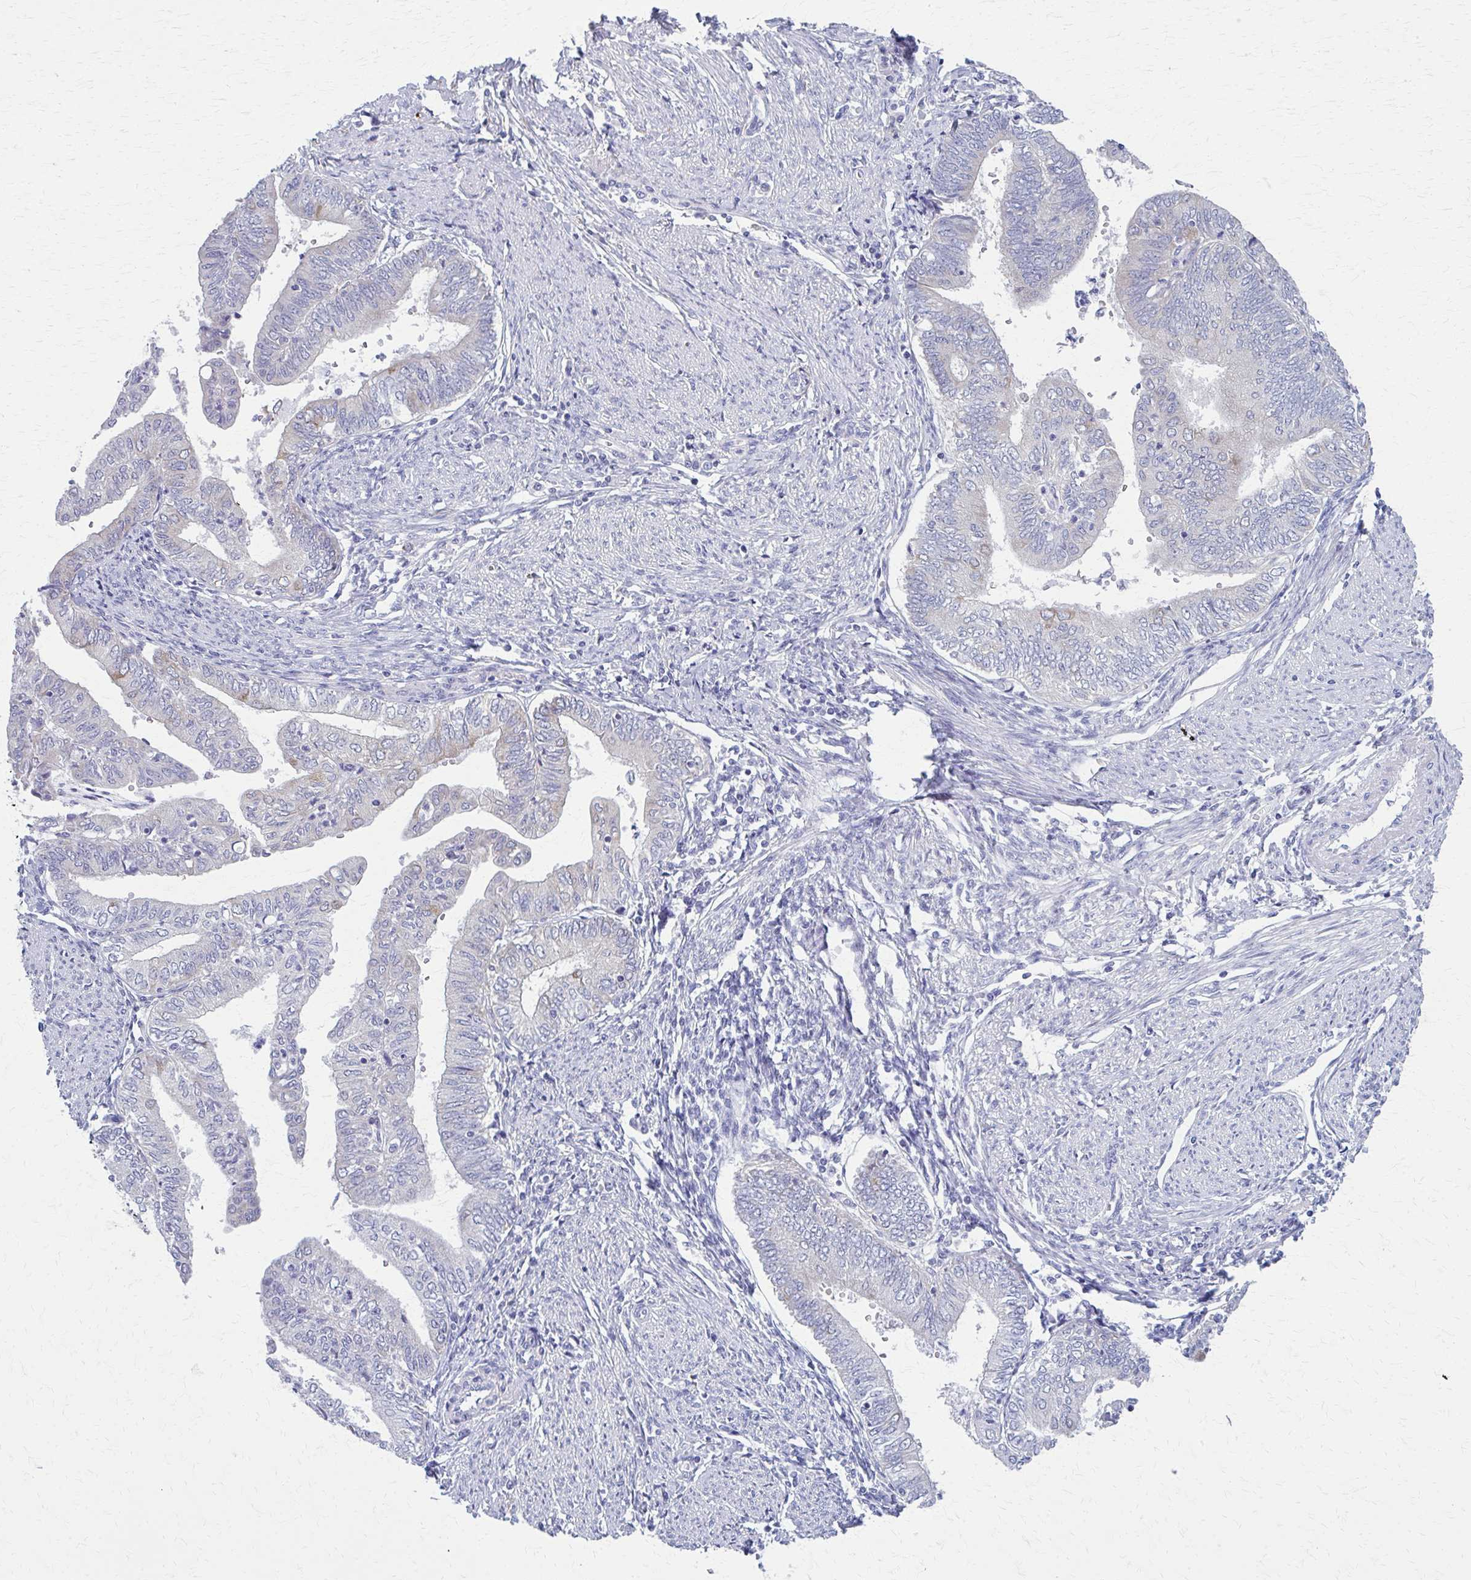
{"staining": {"intensity": "negative", "quantity": "none", "location": "none"}, "tissue": "endometrial cancer", "cell_type": "Tumor cells", "image_type": "cancer", "snomed": [{"axis": "morphology", "description": "Adenocarcinoma, NOS"}, {"axis": "topography", "description": "Endometrium"}], "caption": "Tumor cells are negative for brown protein staining in adenocarcinoma (endometrial). (Stains: DAB immunohistochemistry with hematoxylin counter stain, Microscopy: brightfield microscopy at high magnification).", "gene": "SPATS2L", "patient": {"sex": "female", "age": 66}}